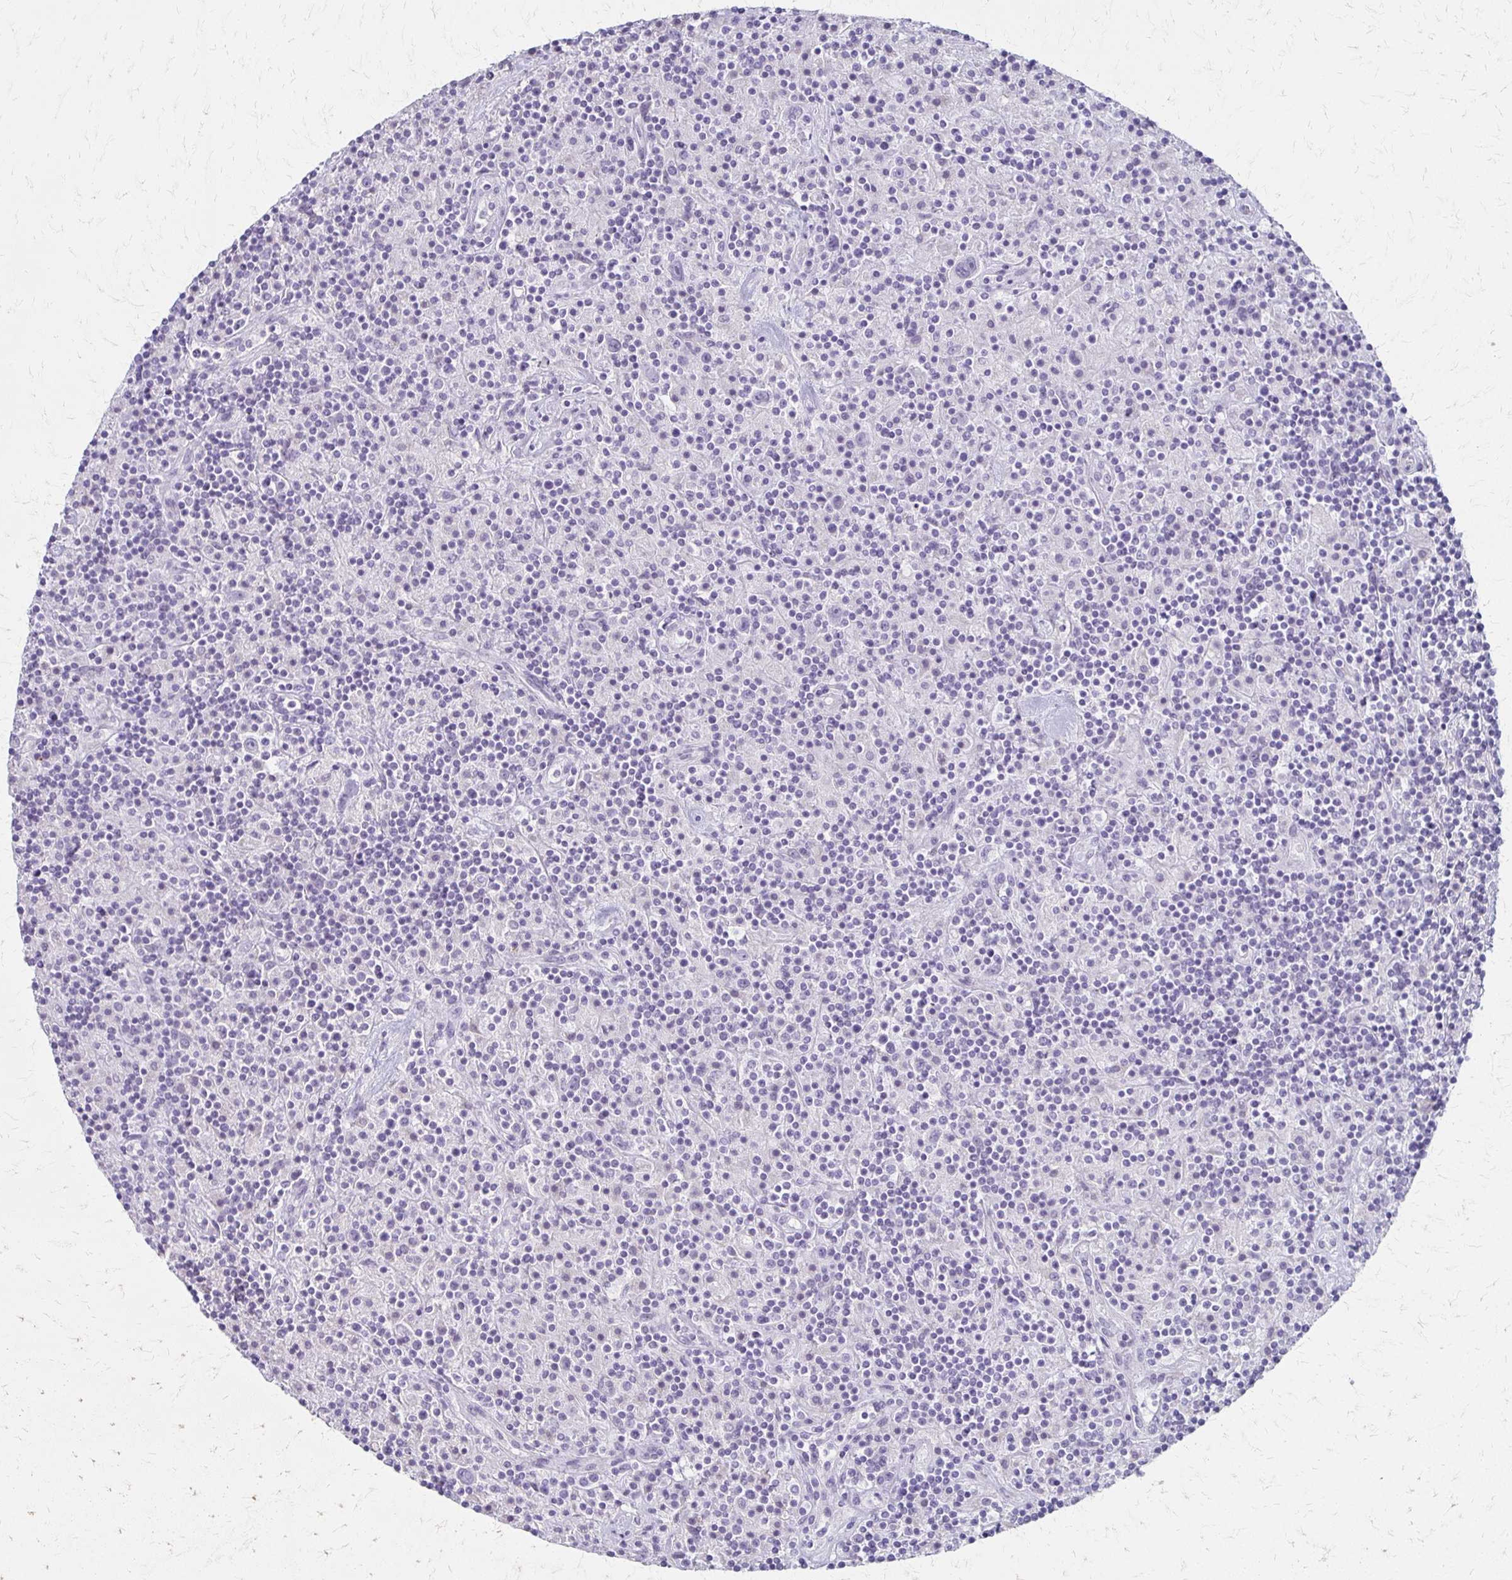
{"staining": {"intensity": "negative", "quantity": "none", "location": "none"}, "tissue": "lymphoma", "cell_type": "Tumor cells", "image_type": "cancer", "snomed": [{"axis": "morphology", "description": "Hodgkin's disease, NOS"}, {"axis": "topography", "description": "Lymph node"}], "caption": "Micrograph shows no protein expression in tumor cells of Hodgkin's disease tissue. (DAB immunohistochemistry (IHC) visualized using brightfield microscopy, high magnification).", "gene": "IVL", "patient": {"sex": "male", "age": 70}}